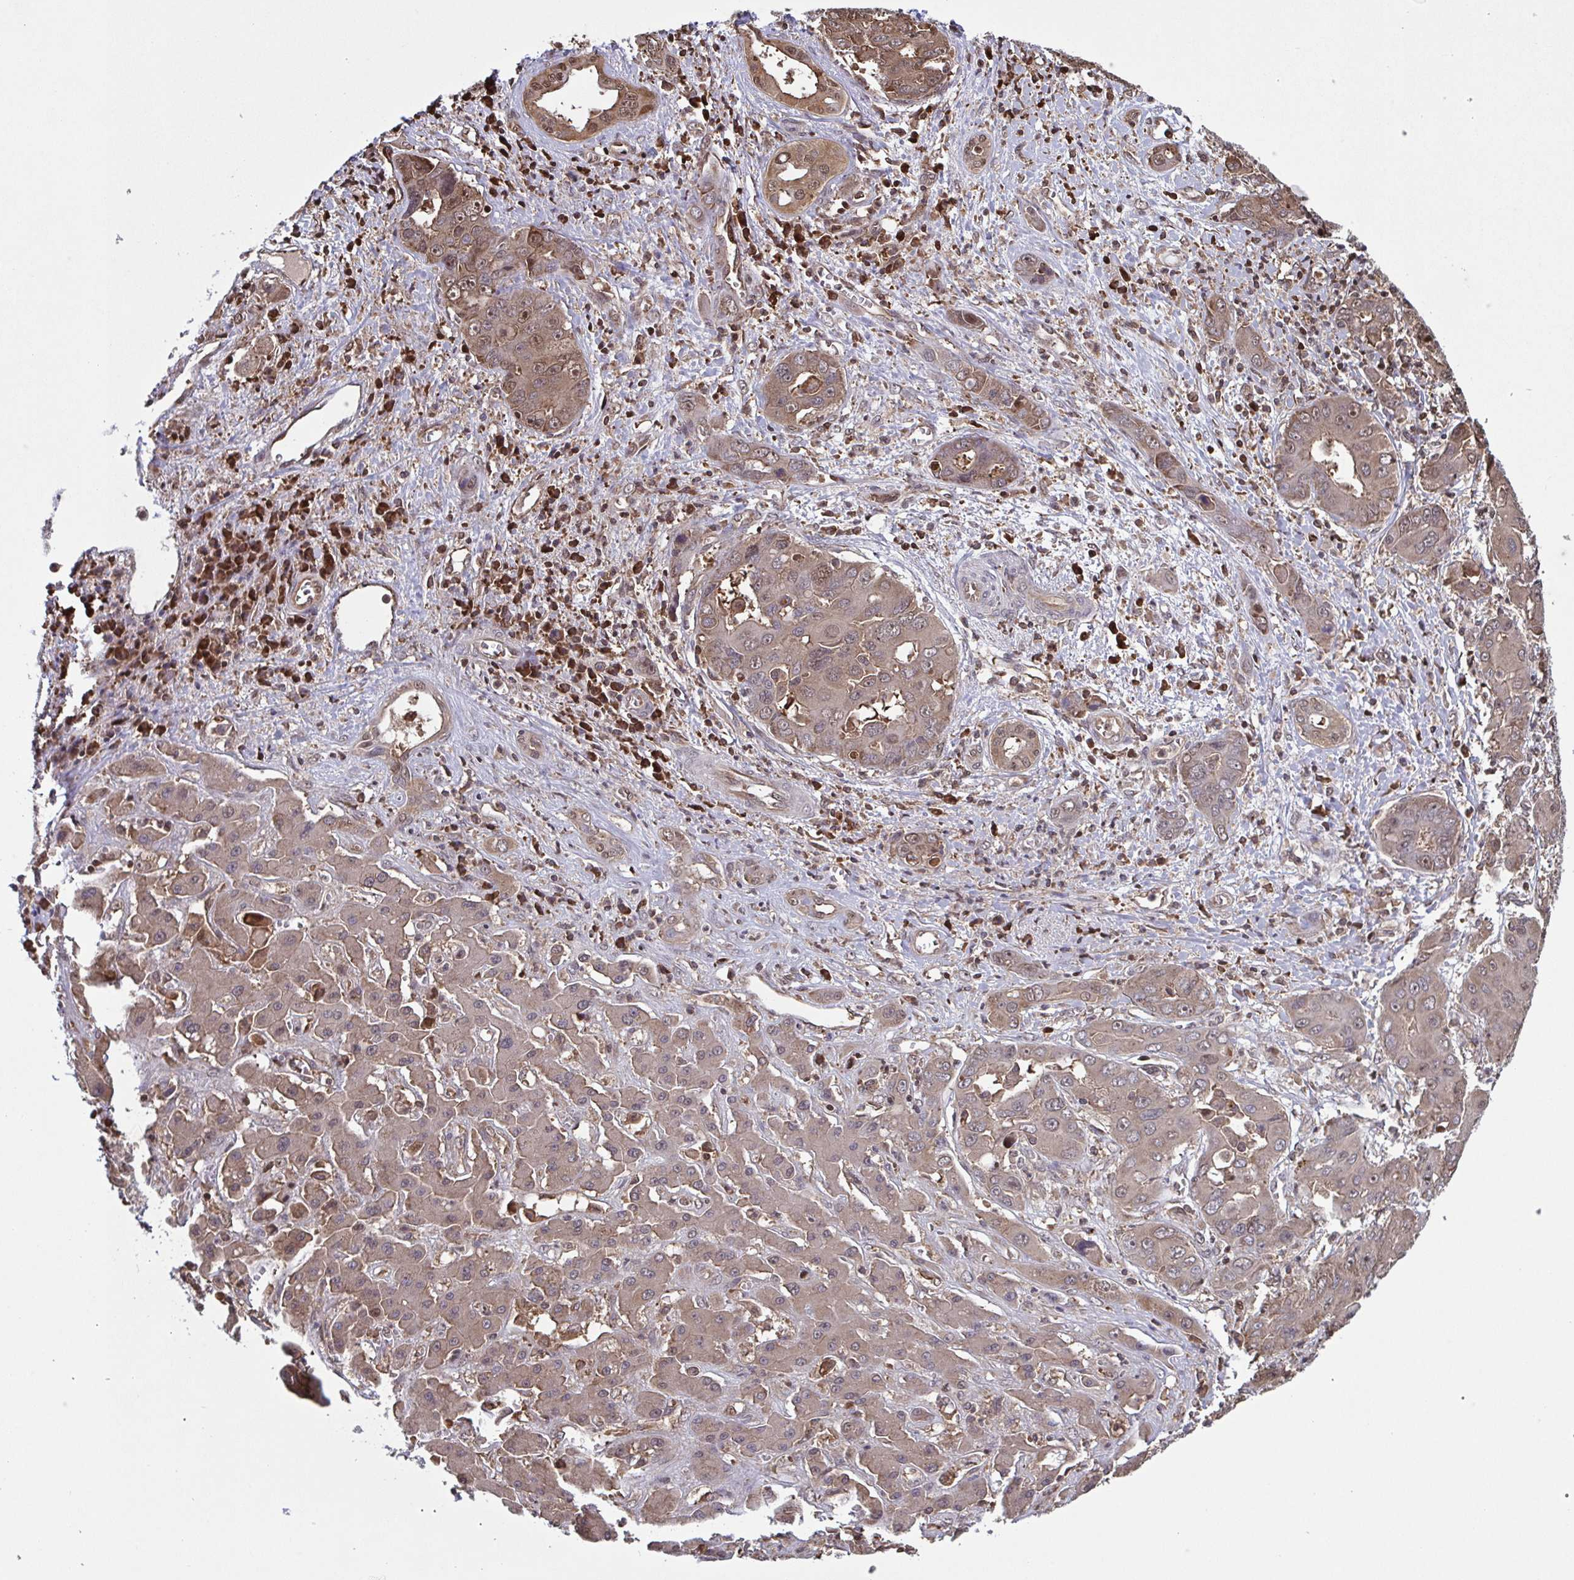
{"staining": {"intensity": "weak", "quantity": "25%-75%", "location": "cytoplasmic/membranous,nuclear"}, "tissue": "liver cancer", "cell_type": "Tumor cells", "image_type": "cancer", "snomed": [{"axis": "morphology", "description": "Cholangiocarcinoma"}, {"axis": "topography", "description": "Liver"}], "caption": "This photomicrograph reveals liver cholangiocarcinoma stained with immunohistochemistry (IHC) to label a protein in brown. The cytoplasmic/membranous and nuclear of tumor cells show weak positivity for the protein. Nuclei are counter-stained blue.", "gene": "SEC63", "patient": {"sex": "male", "age": 67}}